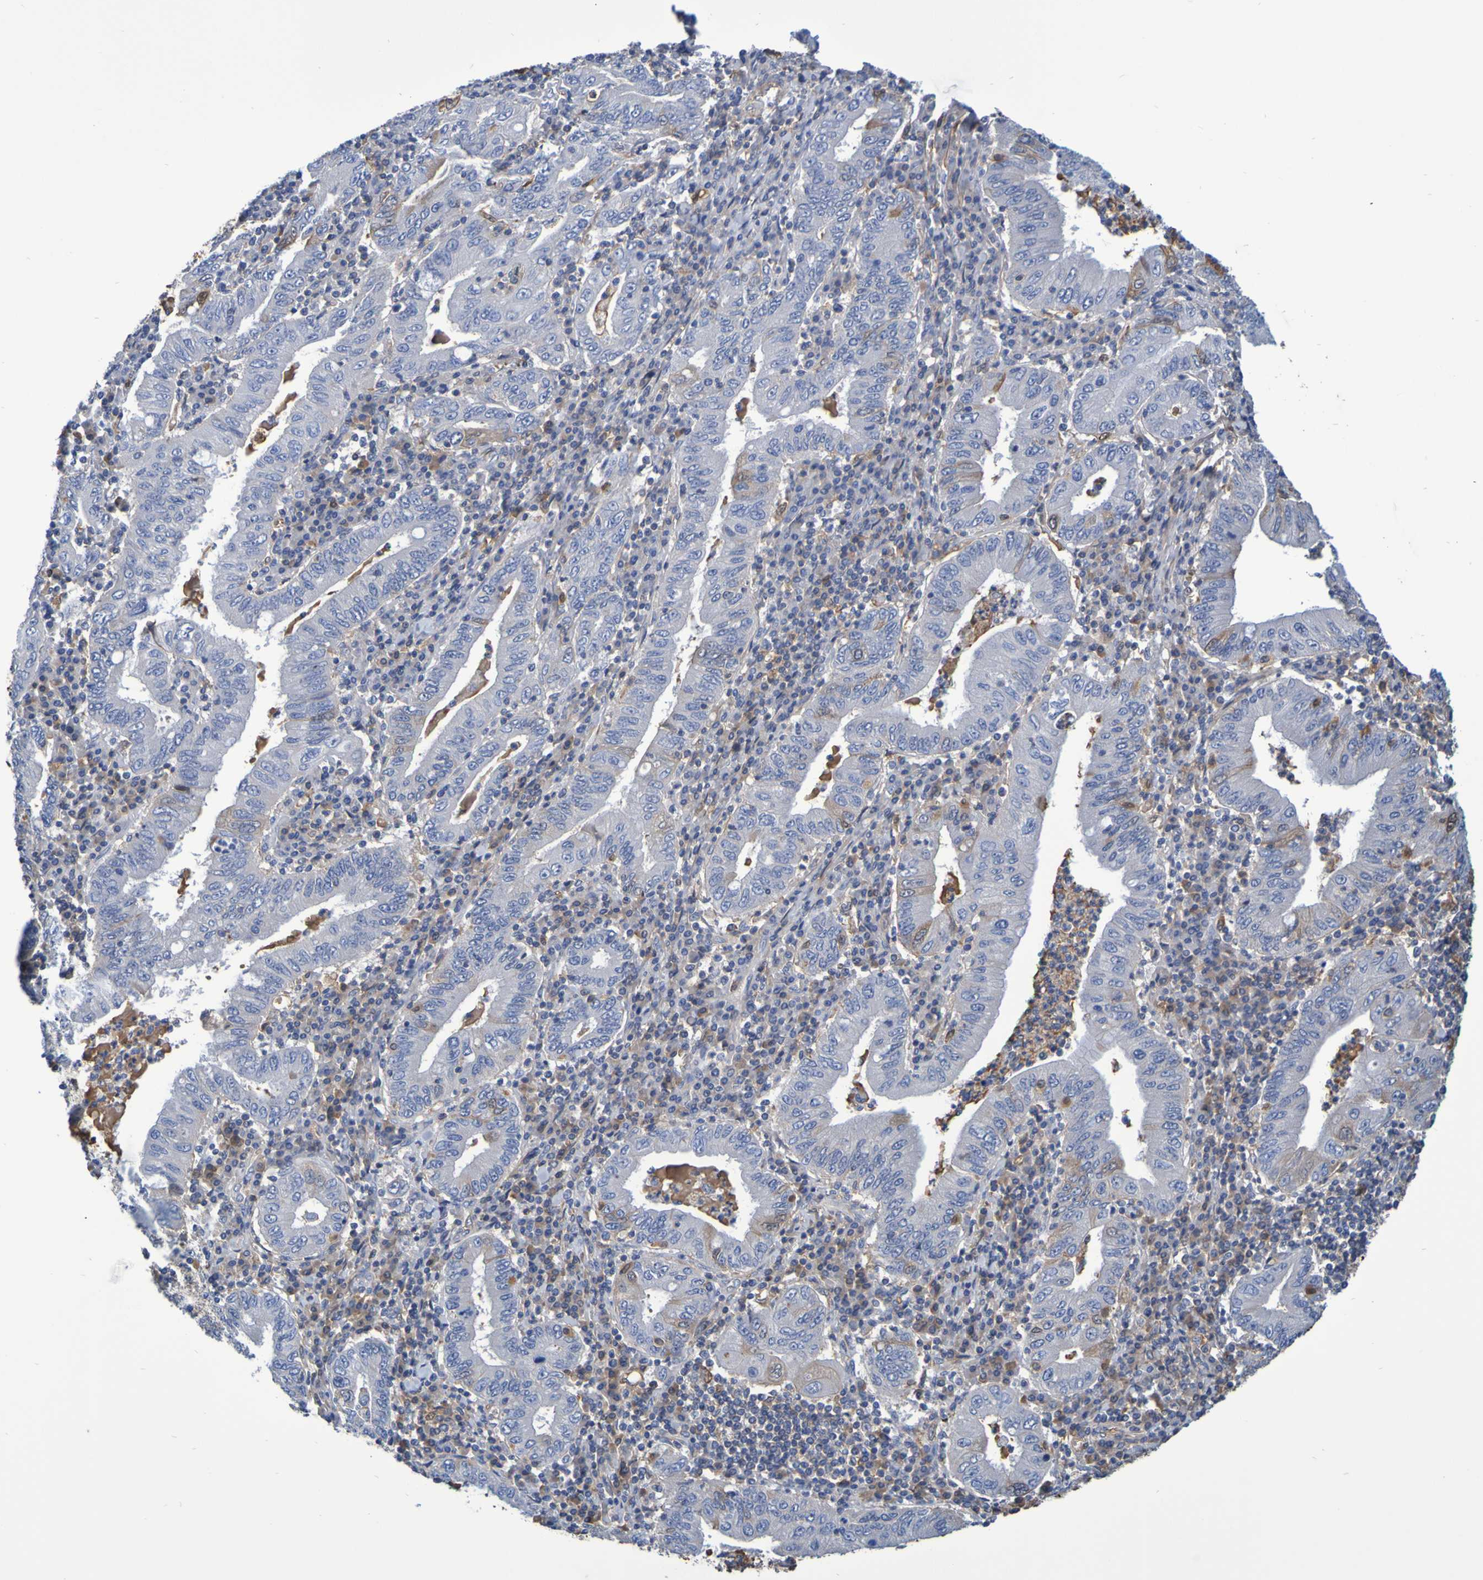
{"staining": {"intensity": "moderate", "quantity": "<25%", "location": "cytoplasmic/membranous"}, "tissue": "stomach cancer", "cell_type": "Tumor cells", "image_type": "cancer", "snomed": [{"axis": "morphology", "description": "Normal tissue, NOS"}, {"axis": "morphology", "description": "Adenocarcinoma, NOS"}, {"axis": "topography", "description": "Esophagus"}, {"axis": "topography", "description": "Stomach, upper"}, {"axis": "topography", "description": "Peripheral nerve tissue"}], "caption": "Moderate cytoplasmic/membranous staining for a protein is appreciated in approximately <25% of tumor cells of stomach adenocarcinoma using immunohistochemistry (IHC).", "gene": "GAB3", "patient": {"sex": "male", "age": 62}}